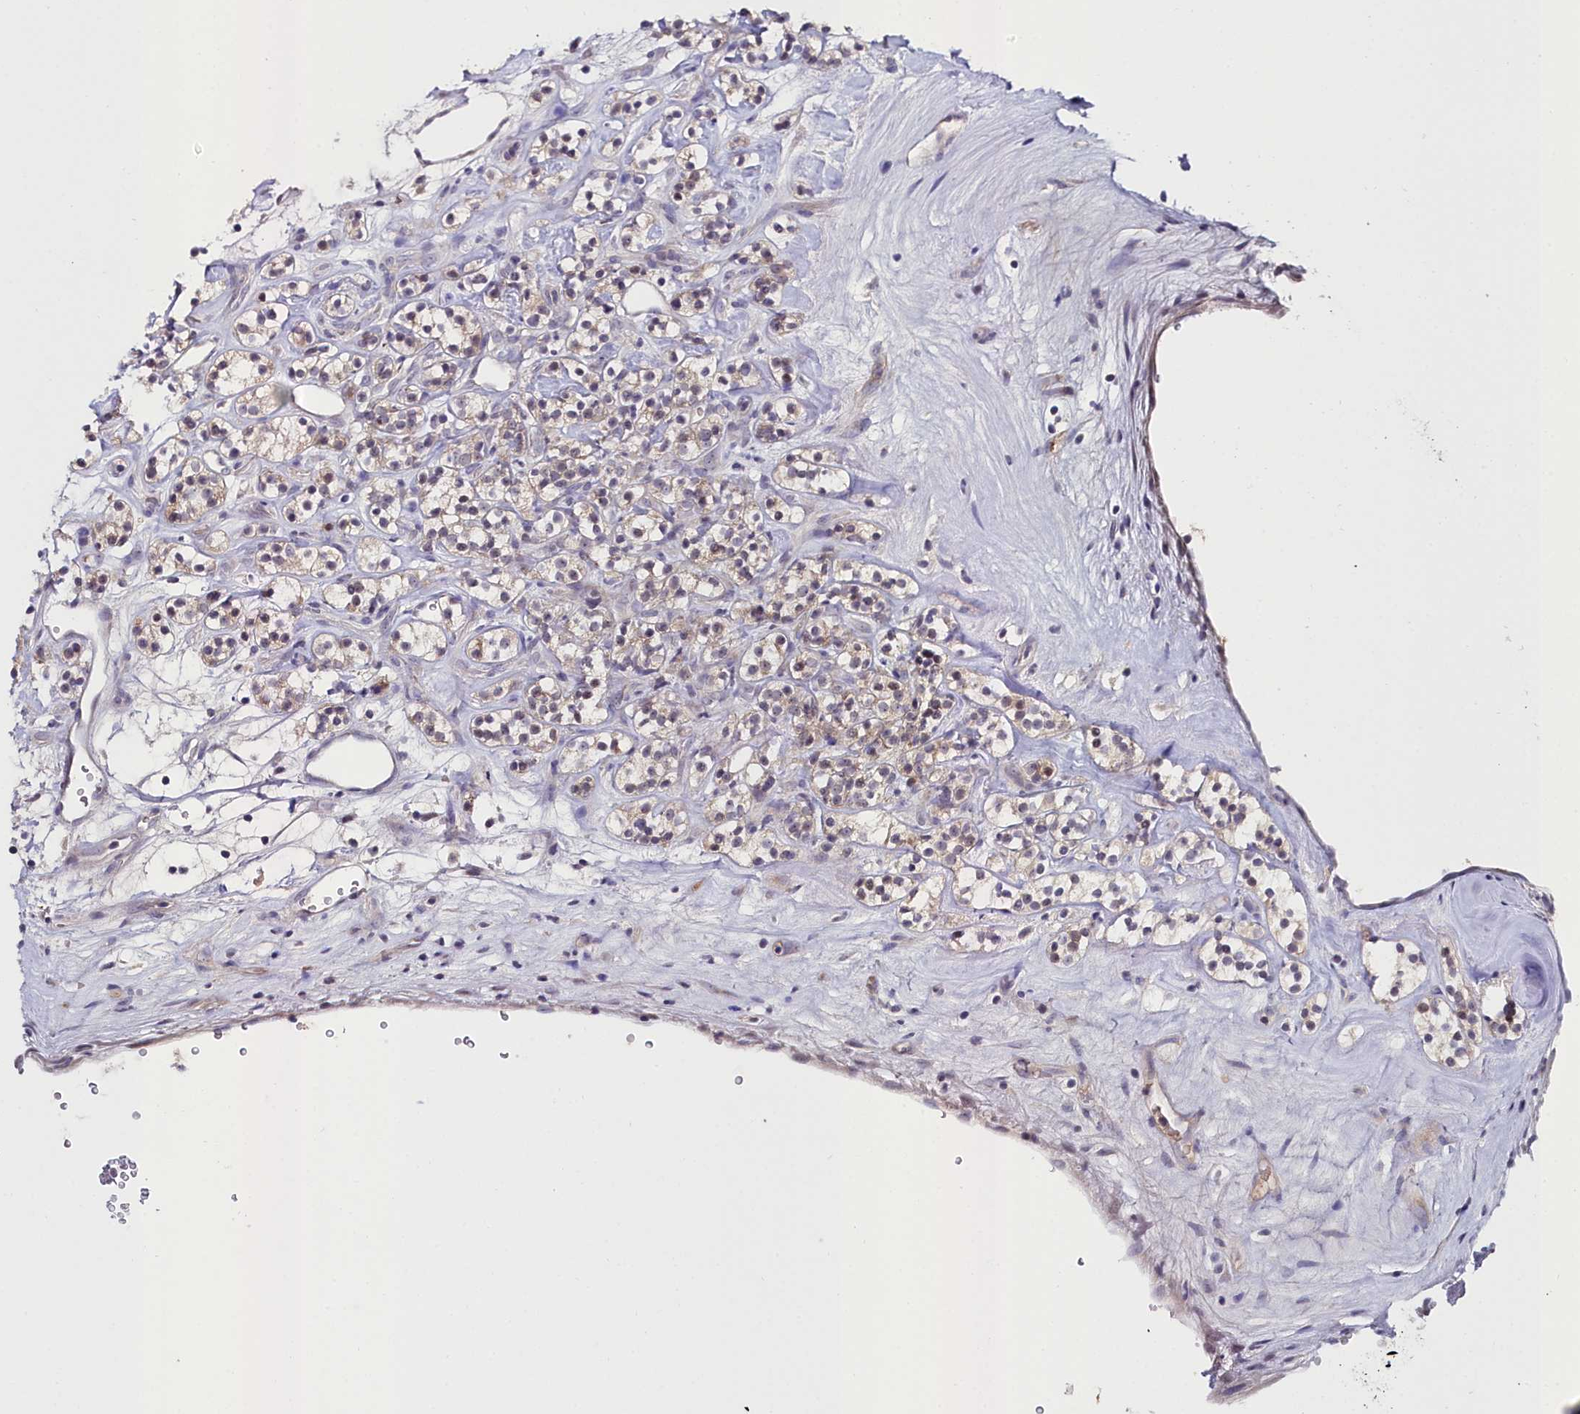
{"staining": {"intensity": "weak", "quantity": "25%-75%", "location": "nuclear"}, "tissue": "renal cancer", "cell_type": "Tumor cells", "image_type": "cancer", "snomed": [{"axis": "morphology", "description": "Adenocarcinoma, NOS"}, {"axis": "topography", "description": "Kidney"}], "caption": "This image displays immunohistochemistry staining of human renal cancer (adenocarcinoma), with low weak nuclear staining in approximately 25%-75% of tumor cells.", "gene": "KCTD18", "patient": {"sex": "male", "age": 77}}